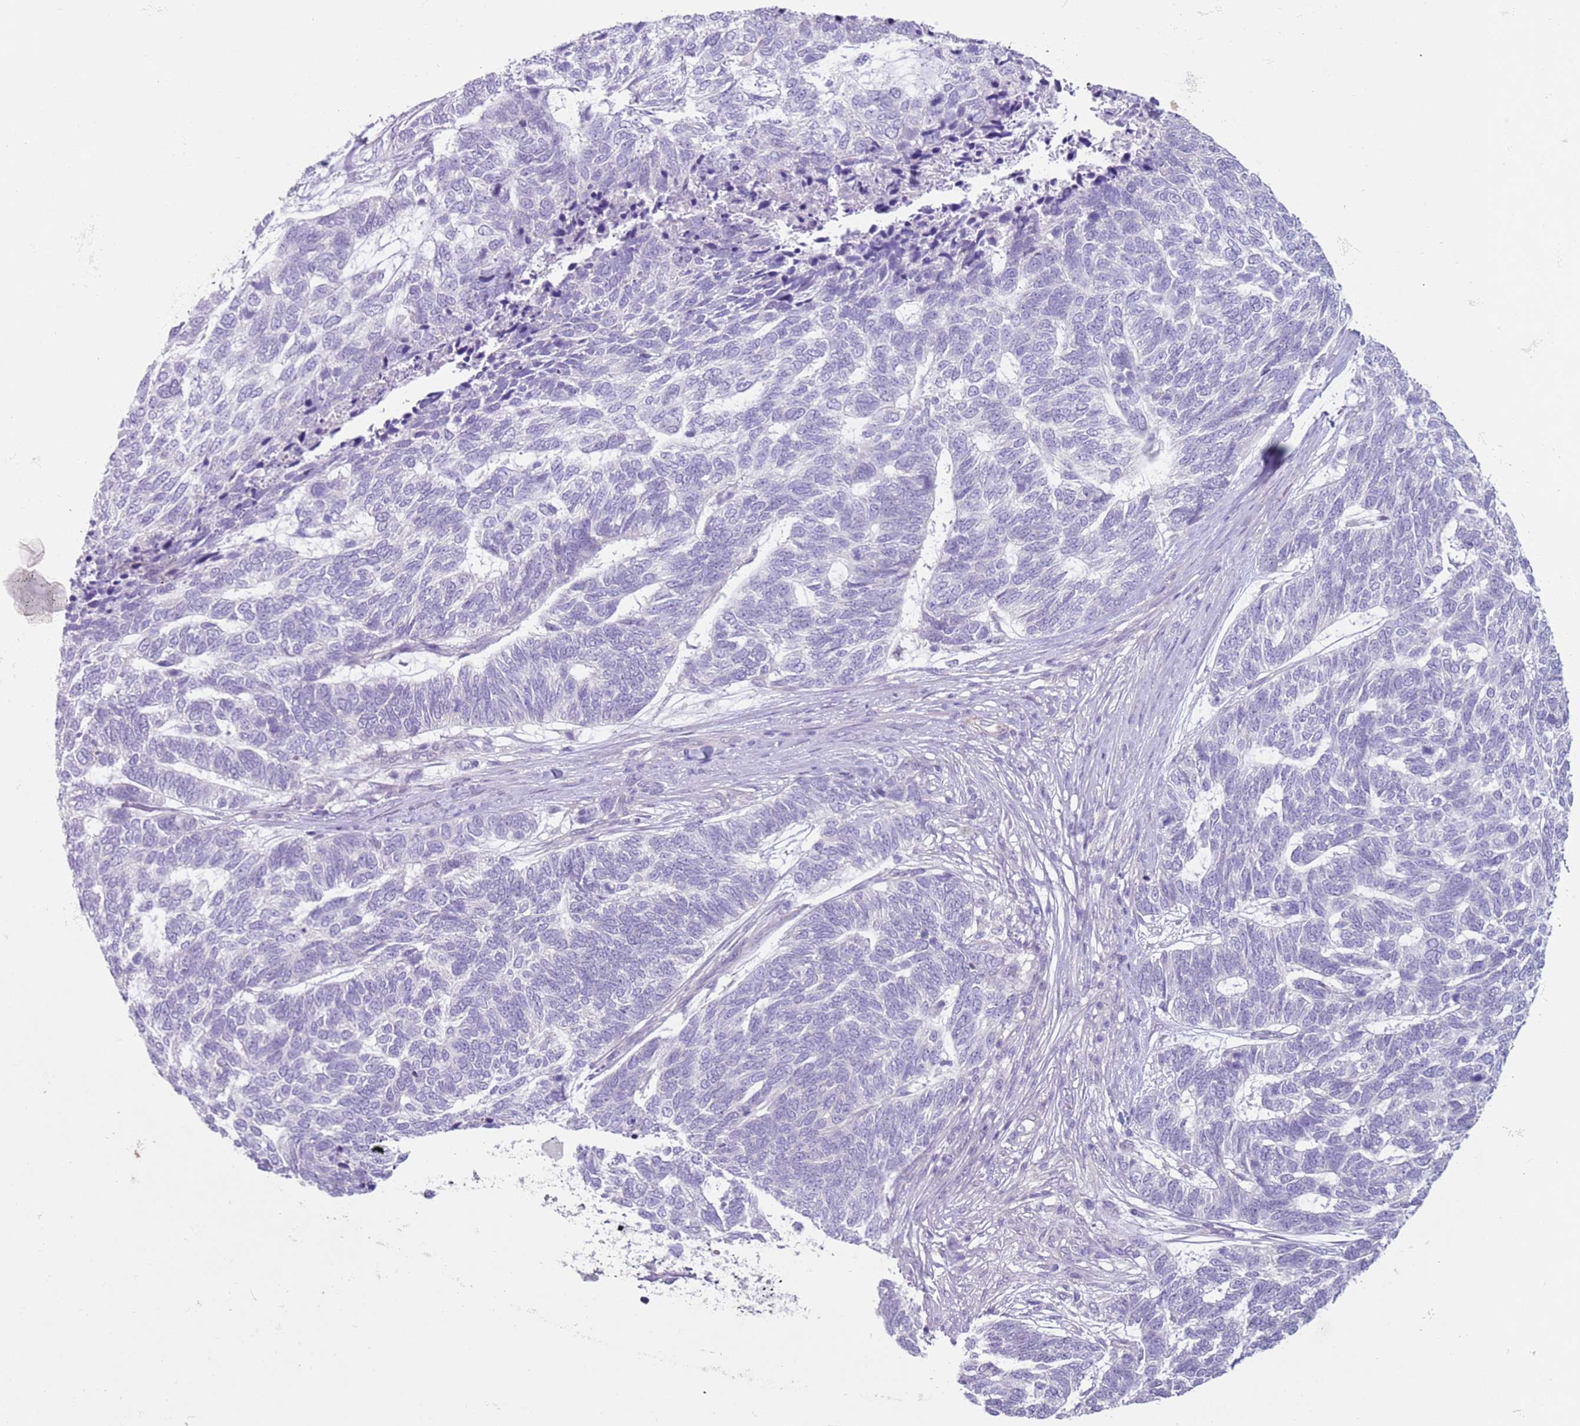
{"staining": {"intensity": "negative", "quantity": "none", "location": "none"}, "tissue": "skin cancer", "cell_type": "Tumor cells", "image_type": "cancer", "snomed": [{"axis": "morphology", "description": "Basal cell carcinoma"}, {"axis": "topography", "description": "Skin"}], "caption": "Tumor cells are negative for protein expression in human skin cancer (basal cell carcinoma).", "gene": "ZNF239", "patient": {"sex": "female", "age": 65}}